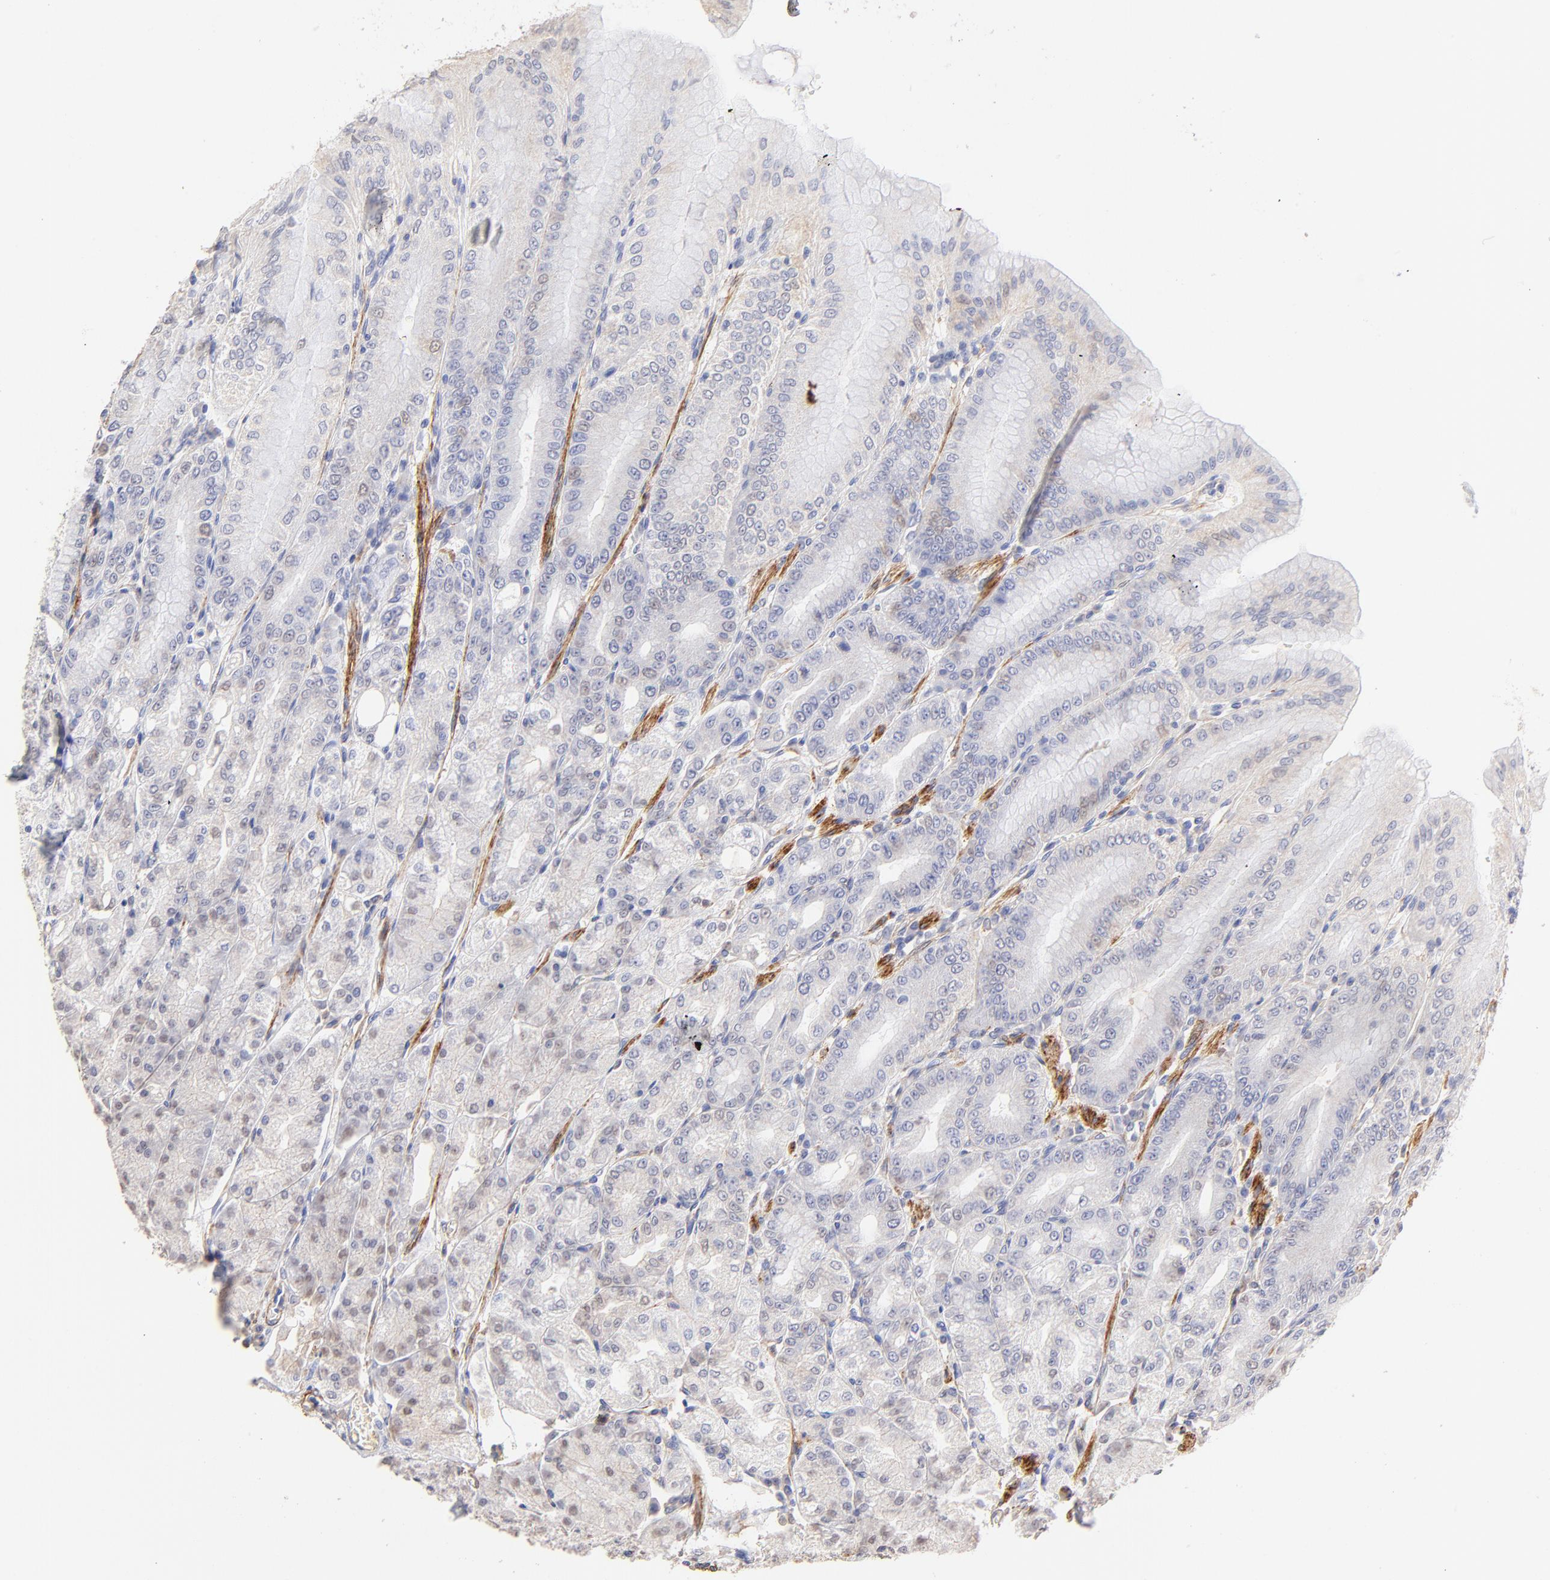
{"staining": {"intensity": "weak", "quantity": "<25%", "location": "nuclear"}, "tissue": "stomach", "cell_type": "Glandular cells", "image_type": "normal", "snomed": [{"axis": "morphology", "description": "Normal tissue, NOS"}, {"axis": "topography", "description": "Stomach, lower"}], "caption": "Immunohistochemistry (IHC) histopathology image of normal stomach stained for a protein (brown), which demonstrates no positivity in glandular cells.", "gene": "ACTRT1", "patient": {"sex": "male", "age": 71}}